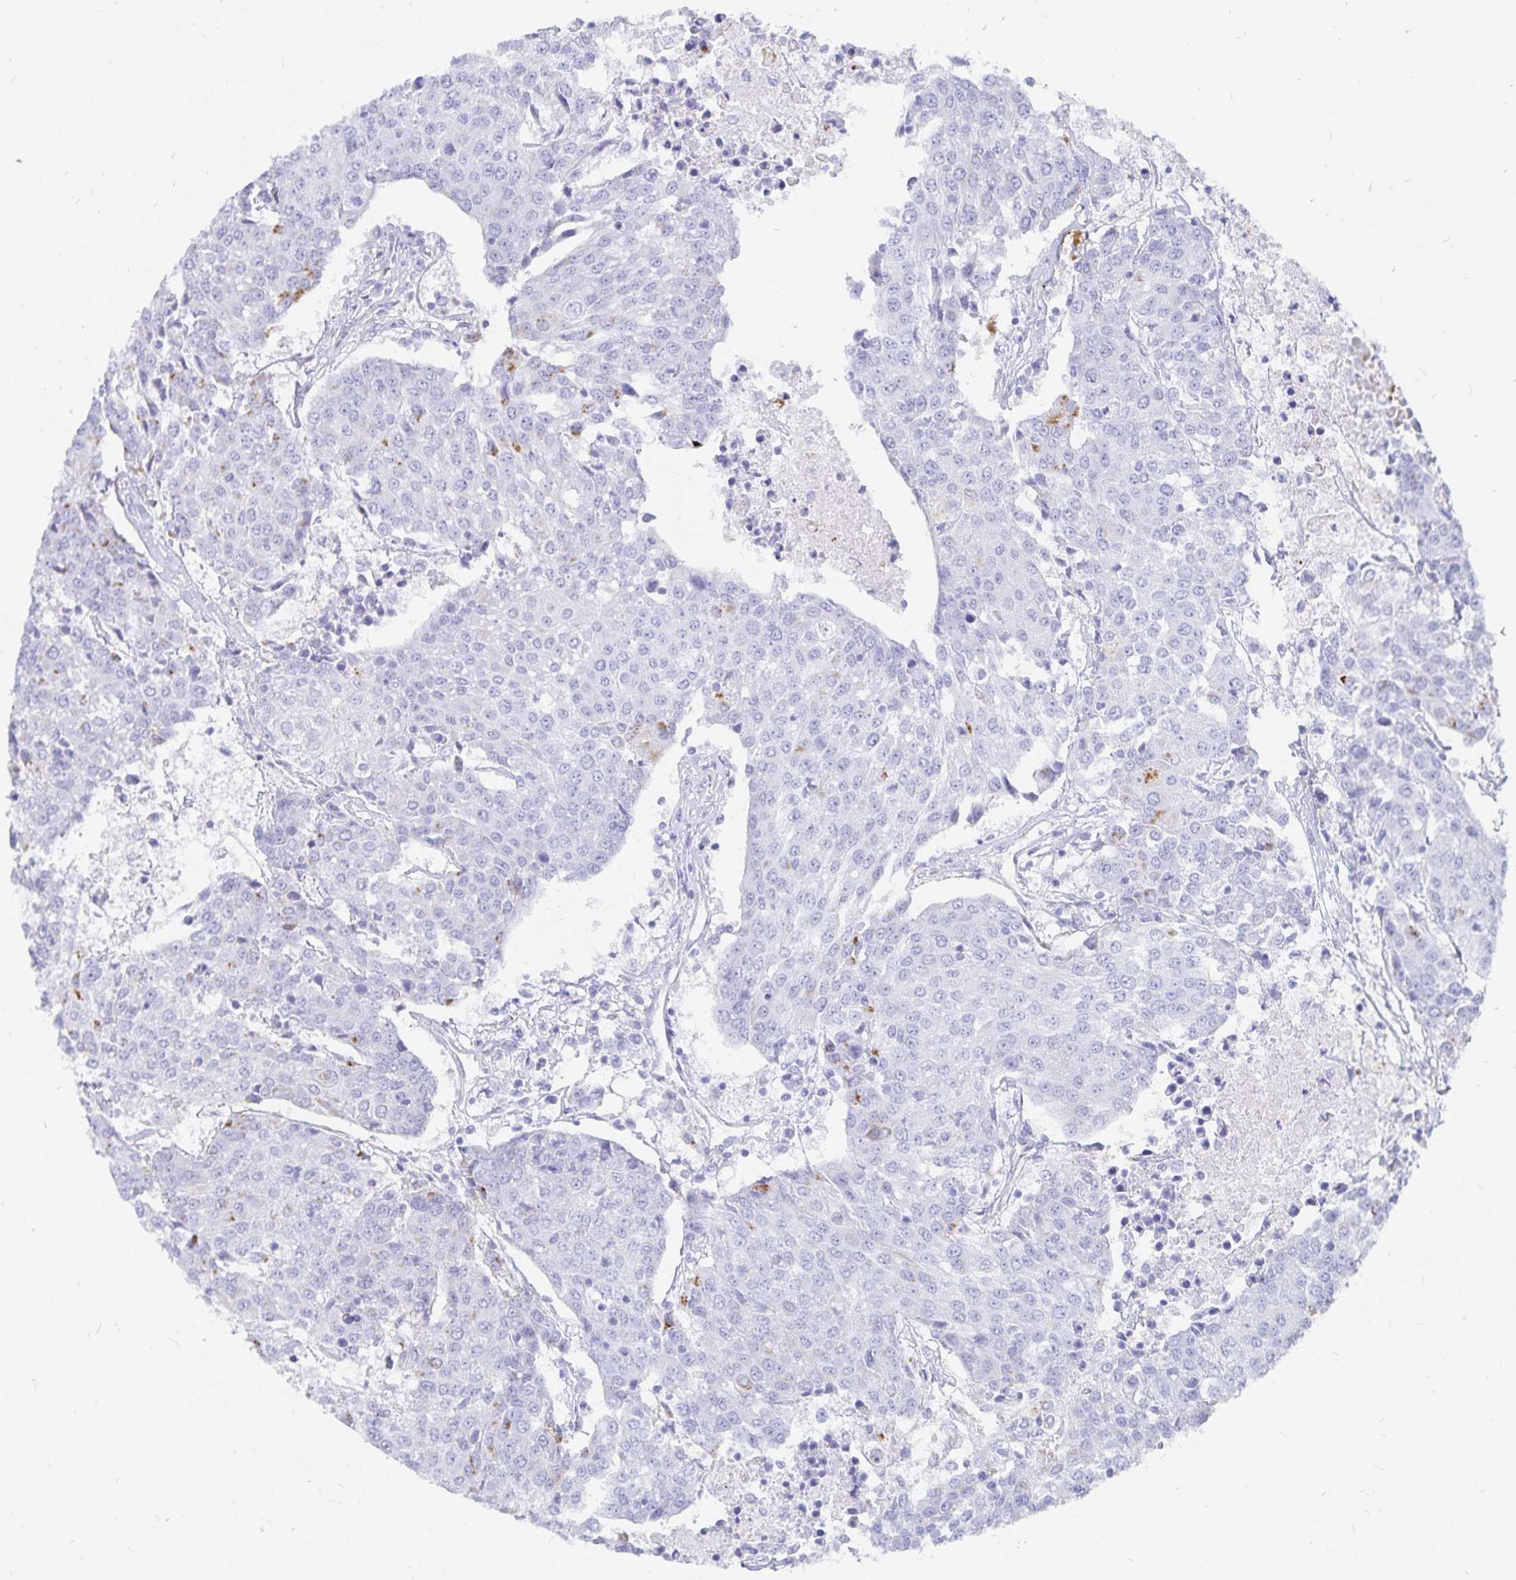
{"staining": {"intensity": "moderate", "quantity": "<25%", "location": "cytoplasmic/membranous"}, "tissue": "urothelial cancer", "cell_type": "Tumor cells", "image_type": "cancer", "snomed": [{"axis": "morphology", "description": "Urothelial carcinoma, High grade"}, {"axis": "topography", "description": "Urinary bladder"}], "caption": "The immunohistochemical stain highlights moderate cytoplasmic/membranous positivity in tumor cells of high-grade urothelial carcinoma tissue.", "gene": "INSL5", "patient": {"sex": "female", "age": 85}}